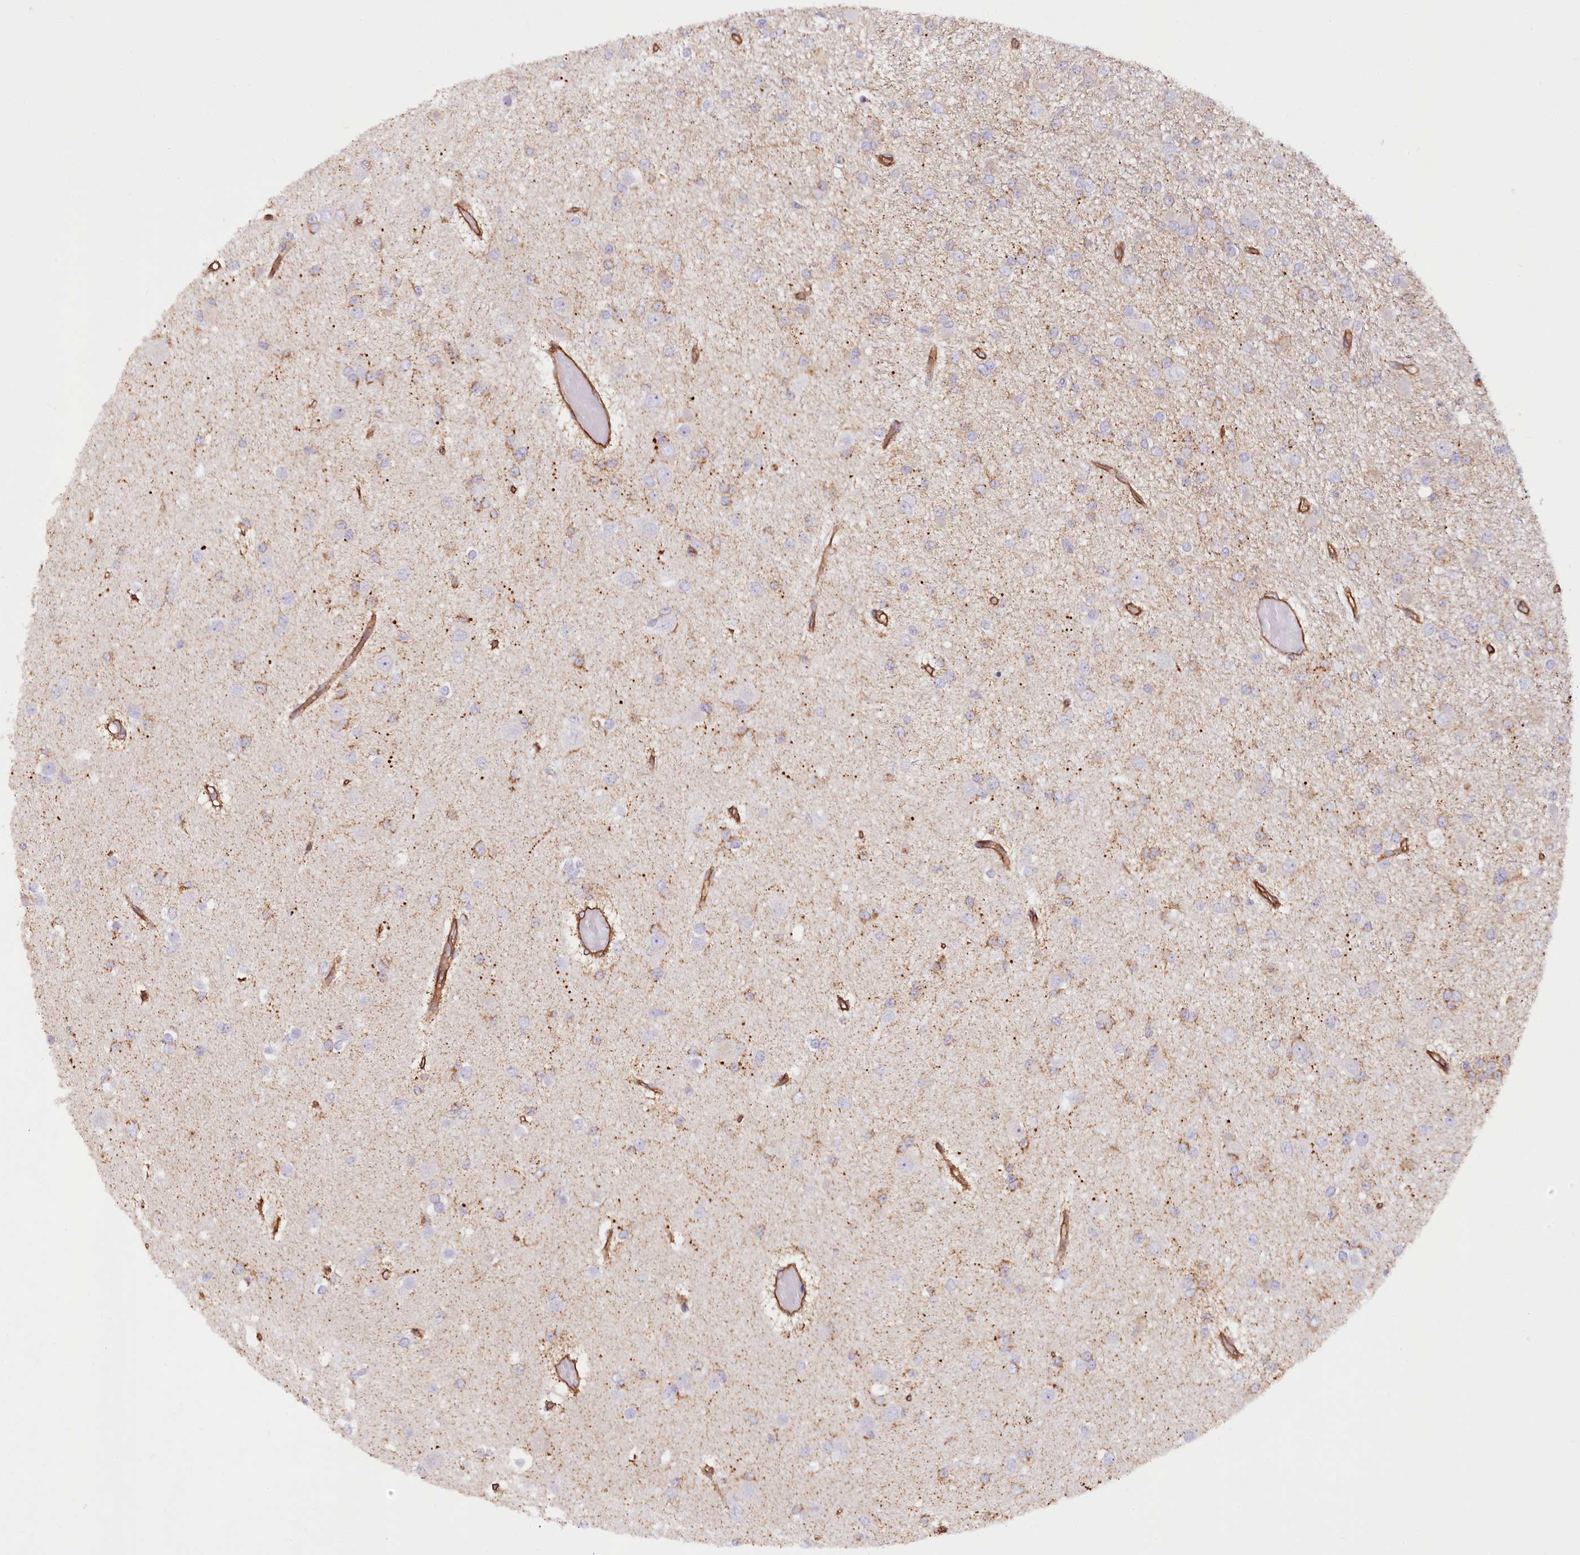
{"staining": {"intensity": "weak", "quantity": "<25%", "location": "cytoplasmic/membranous"}, "tissue": "glioma", "cell_type": "Tumor cells", "image_type": "cancer", "snomed": [{"axis": "morphology", "description": "Glioma, malignant, Low grade"}, {"axis": "topography", "description": "Brain"}], "caption": "DAB (3,3'-diaminobenzidine) immunohistochemical staining of malignant glioma (low-grade) exhibits no significant expression in tumor cells. (Immunohistochemistry (ihc), brightfield microscopy, high magnification).", "gene": "SYNPO2", "patient": {"sex": "female", "age": 22}}